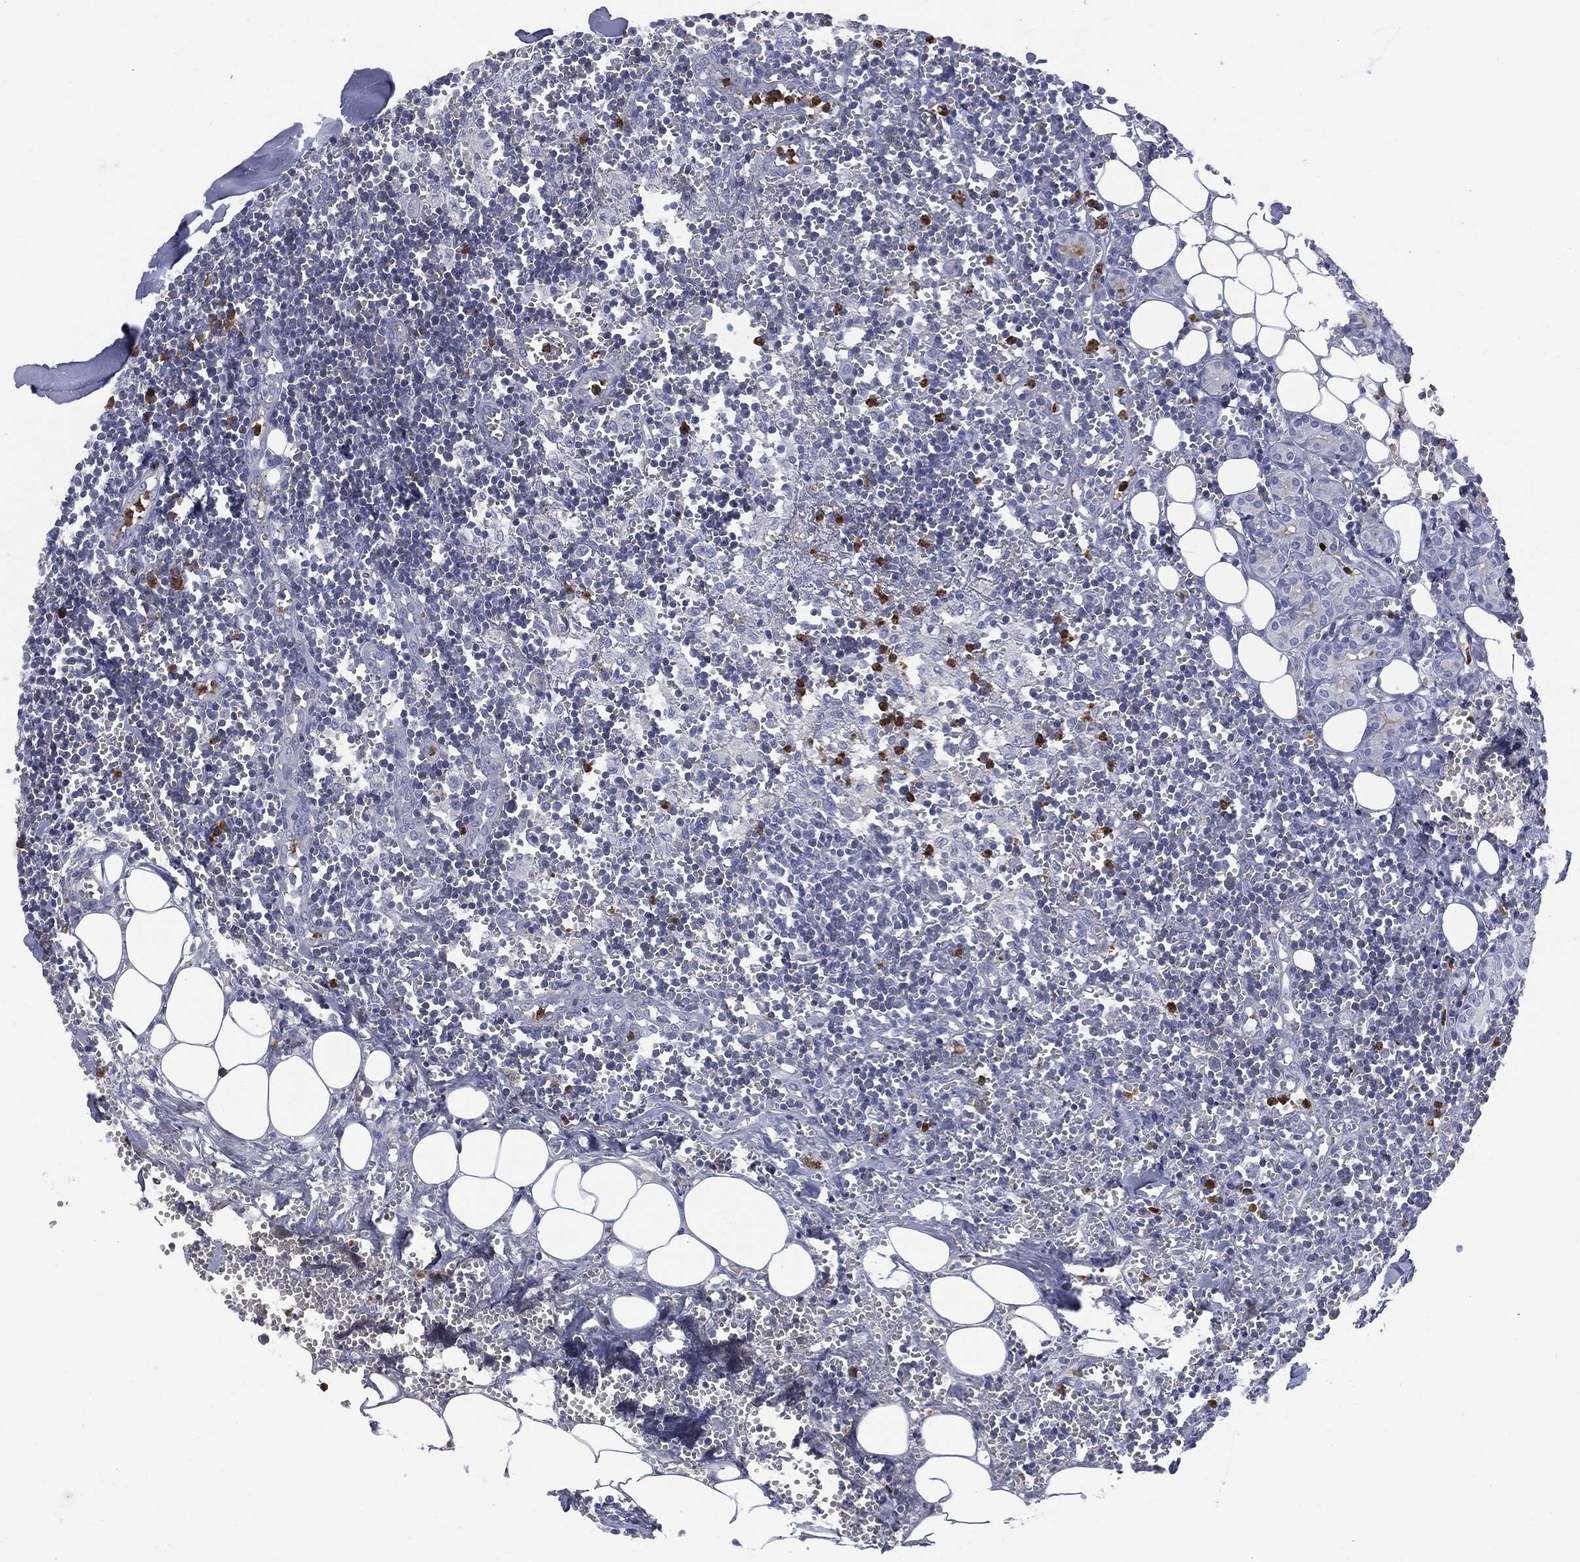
{"staining": {"intensity": "strong", "quantity": "<25%", "location": "cytoplasmic/membranous"}, "tissue": "lymph node", "cell_type": "Non-germinal center cells", "image_type": "normal", "snomed": [{"axis": "morphology", "description": "Normal tissue, NOS"}, {"axis": "topography", "description": "Lymph node"}, {"axis": "topography", "description": "Salivary gland"}], "caption": "Strong cytoplasmic/membranous expression for a protein is seen in approximately <25% of non-germinal center cells of benign lymph node using immunohistochemistry (IHC).", "gene": "BTK", "patient": {"sex": "male", "age": 78}}